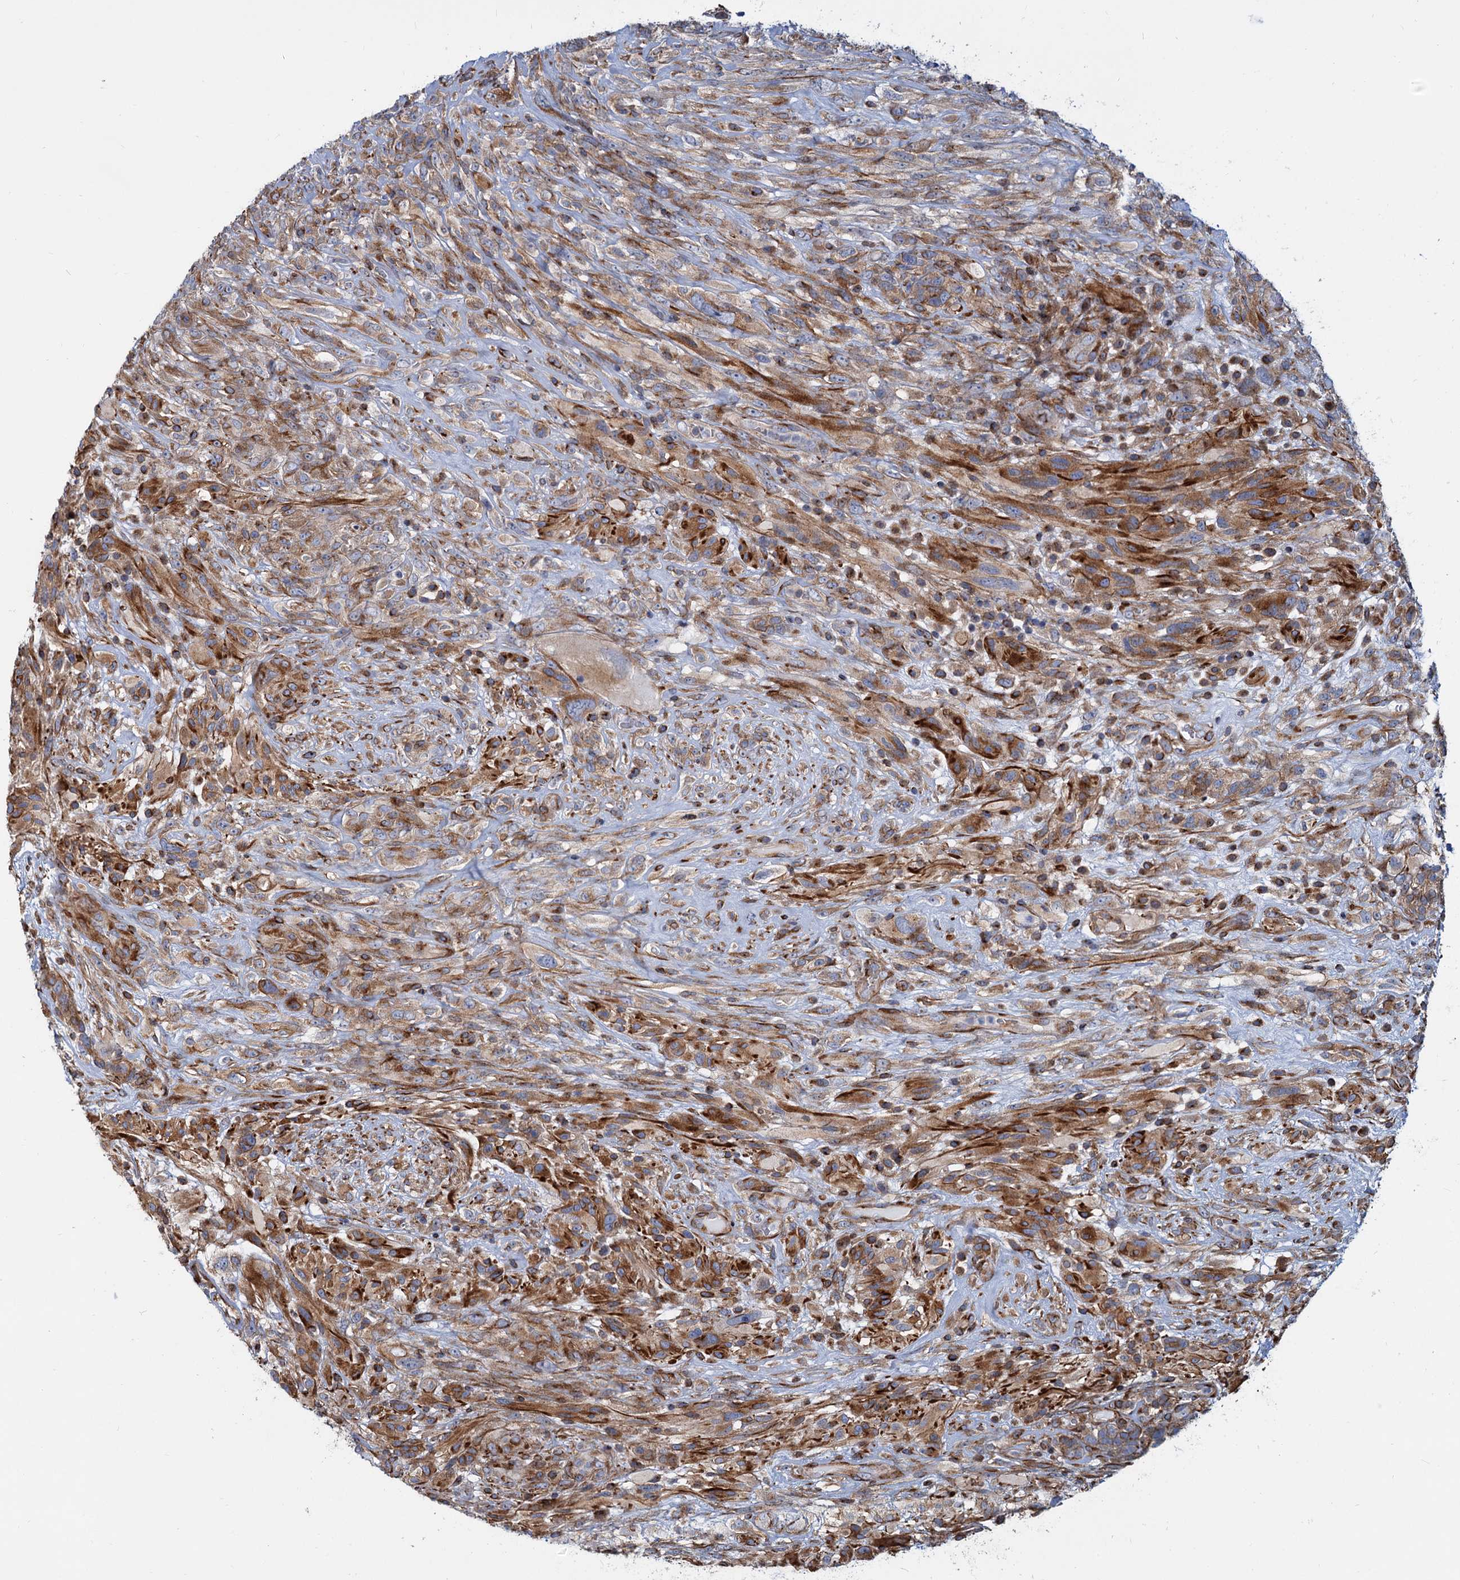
{"staining": {"intensity": "moderate", "quantity": "25%-75%", "location": "cytoplasmic/membranous"}, "tissue": "glioma", "cell_type": "Tumor cells", "image_type": "cancer", "snomed": [{"axis": "morphology", "description": "Glioma, malignant, High grade"}, {"axis": "topography", "description": "Brain"}], "caption": "Tumor cells show medium levels of moderate cytoplasmic/membranous positivity in about 25%-75% of cells in high-grade glioma (malignant).", "gene": "PSEN1", "patient": {"sex": "male", "age": 61}}